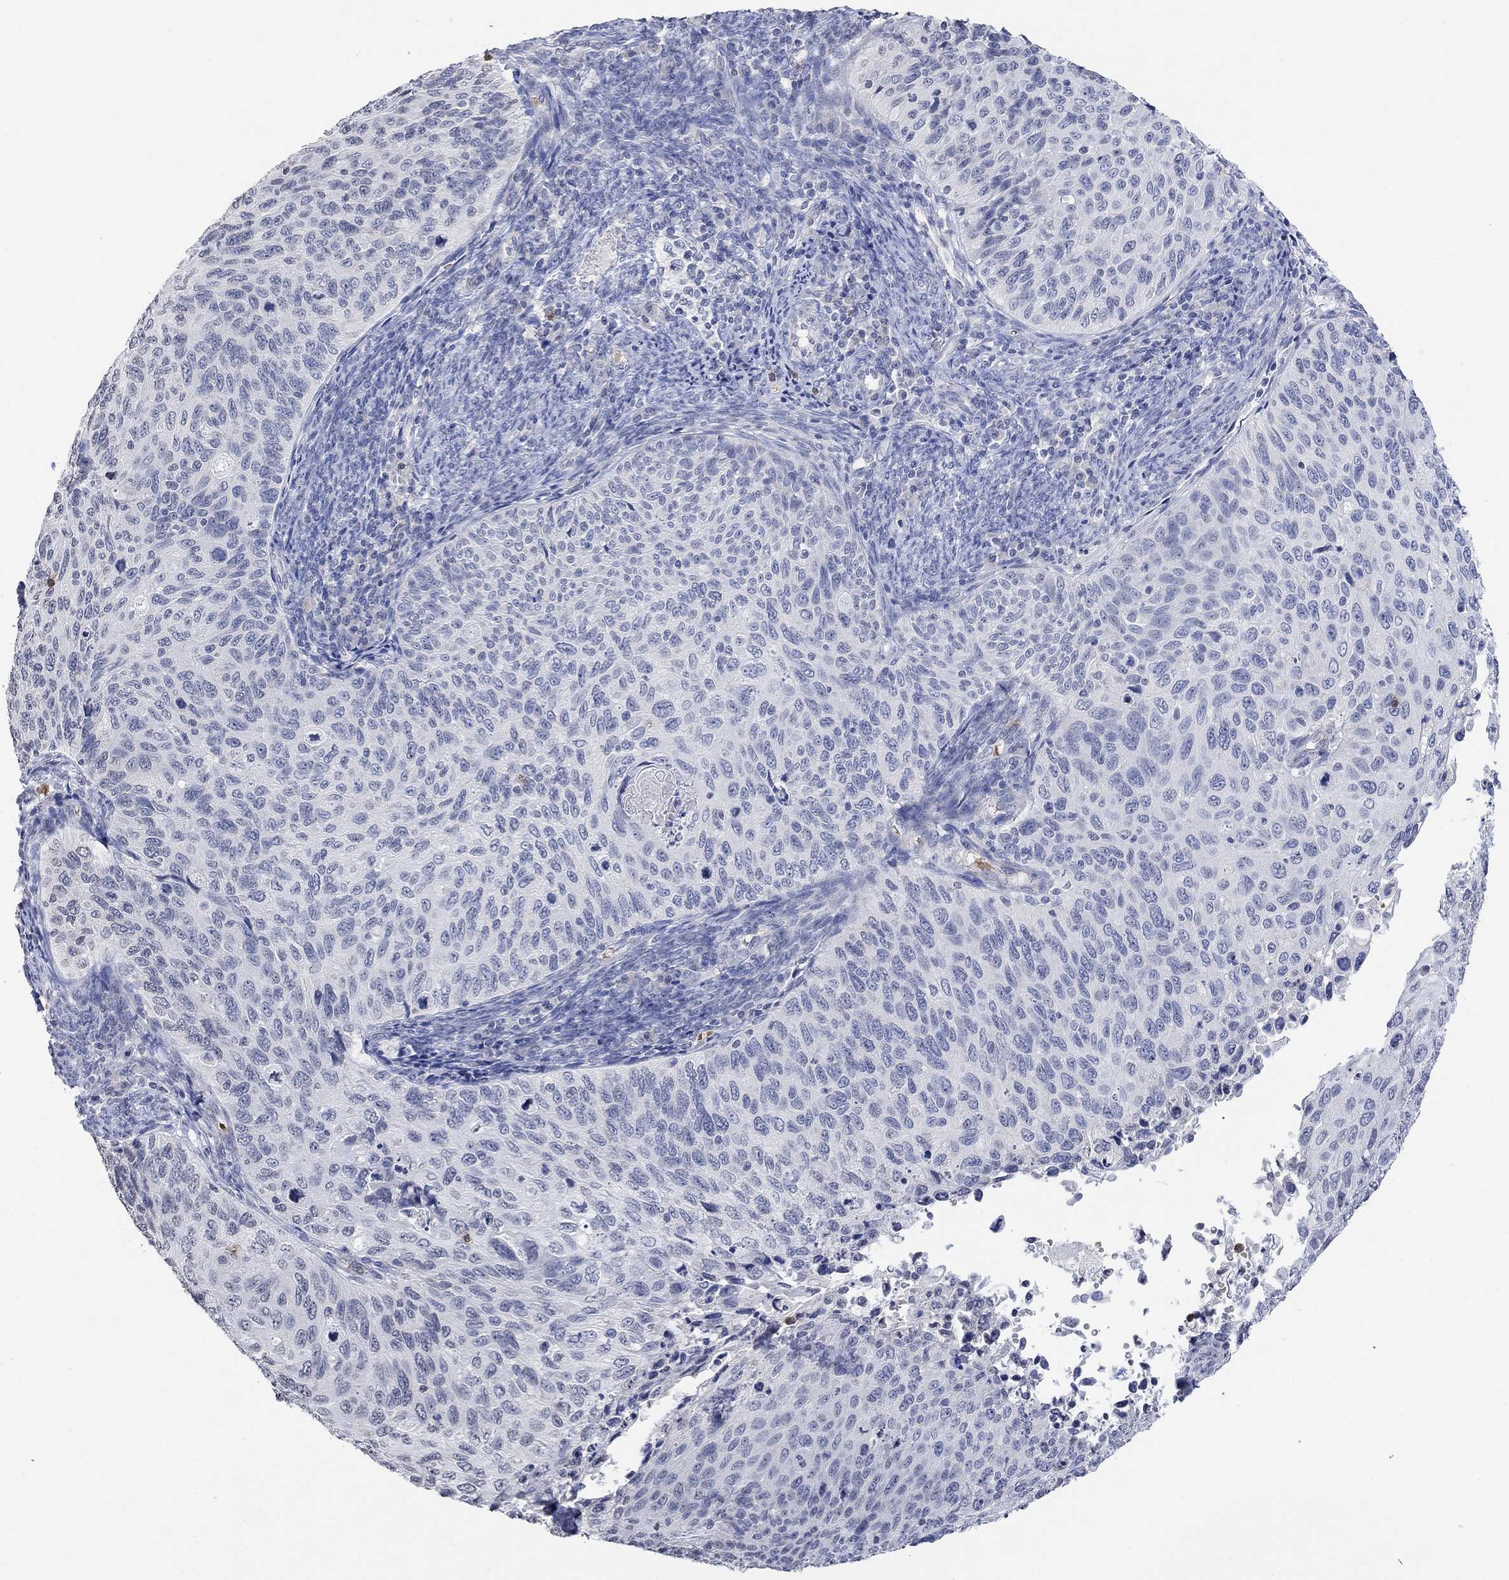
{"staining": {"intensity": "negative", "quantity": "none", "location": "none"}, "tissue": "cervical cancer", "cell_type": "Tumor cells", "image_type": "cancer", "snomed": [{"axis": "morphology", "description": "Squamous cell carcinoma, NOS"}, {"axis": "topography", "description": "Cervix"}], "caption": "Tumor cells show no significant positivity in cervical cancer (squamous cell carcinoma).", "gene": "TMEM255A", "patient": {"sex": "female", "age": 70}}